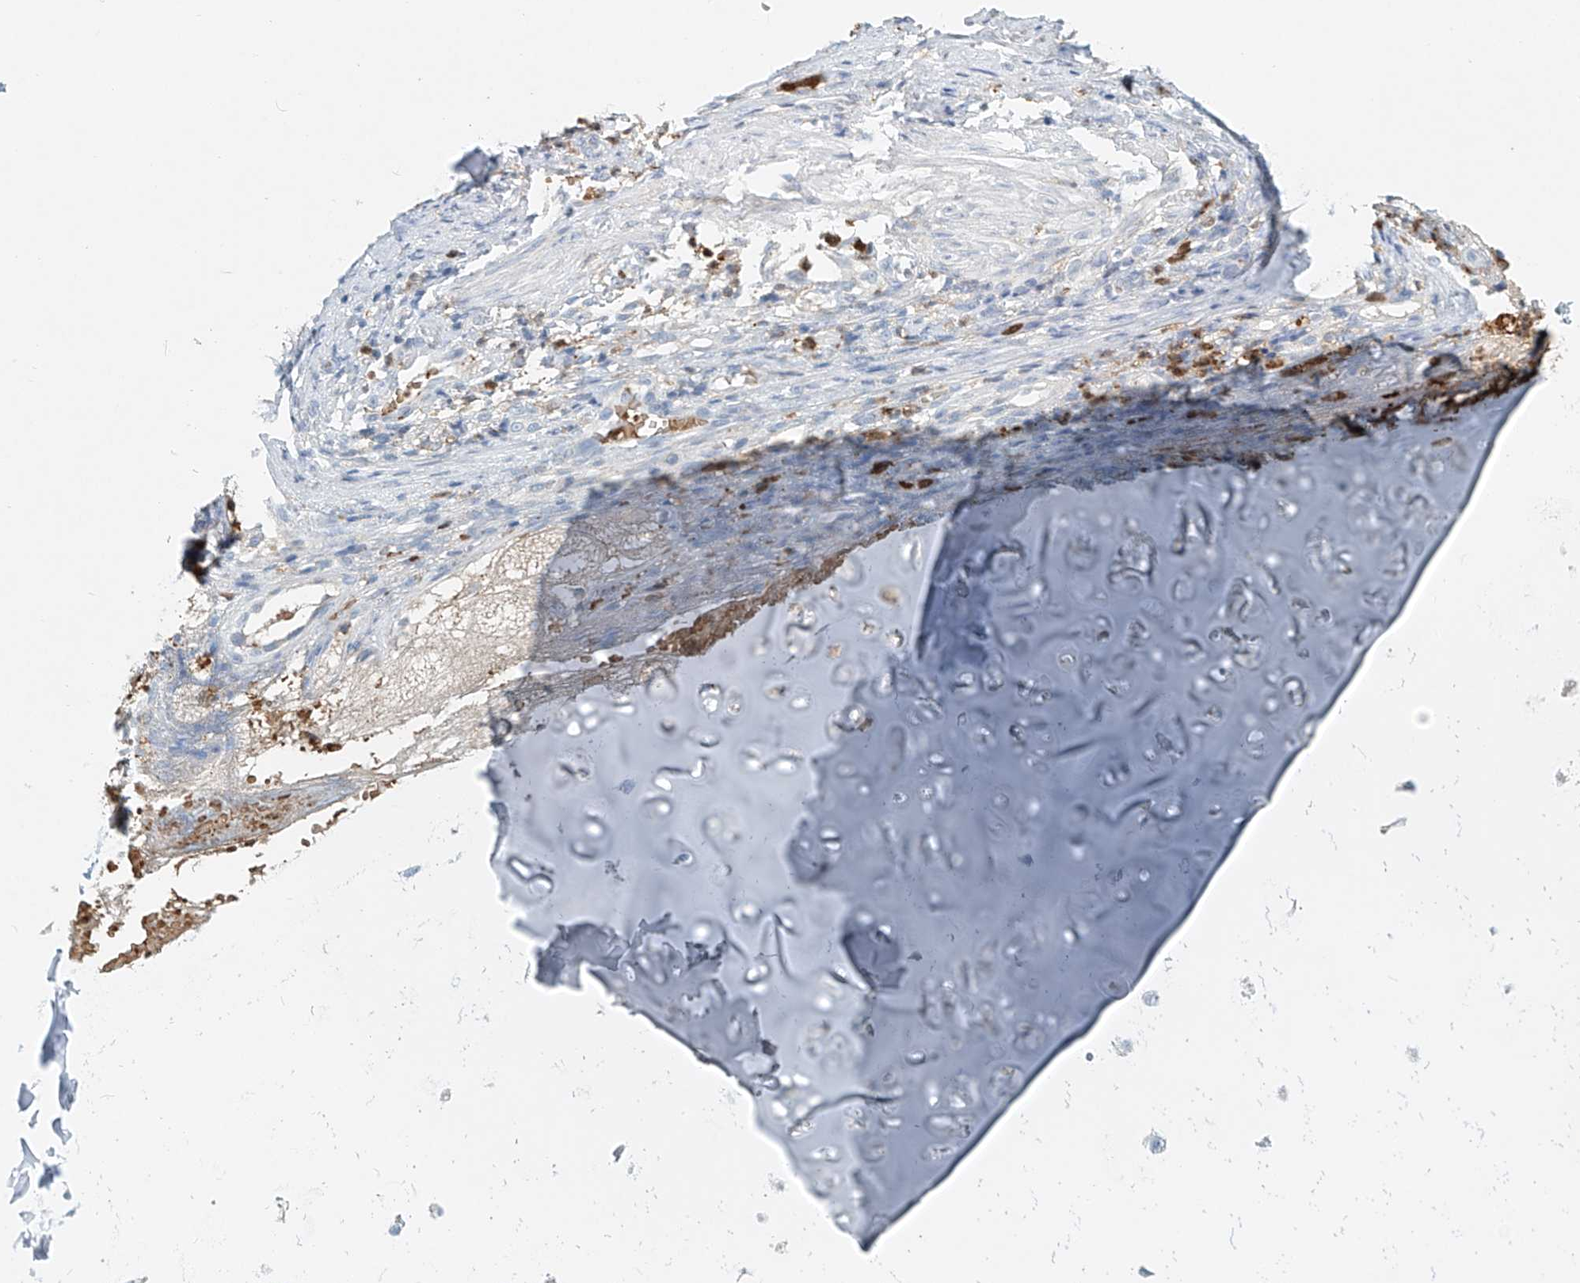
{"staining": {"intensity": "moderate", "quantity": "25%-75%", "location": "cytoplasmic/membranous"}, "tissue": "adipose tissue", "cell_type": "Adipocytes", "image_type": "normal", "snomed": [{"axis": "morphology", "description": "Normal tissue, NOS"}, {"axis": "morphology", "description": "Basal cell carcinoma"}, {"axis": "topography", "description": "Cartilage tissue"}, {"axis": "topography", "description": "Nasopharynx"}, {"axis": "topography", "description": "Oral tissue"}], "caption": "An immunohistochemistry micrograph of normal tissue is shown. Protein staining in brown highlights moderate cytoplasmic/membranous positivity in adipose tissue within adipocytes.", "gene": "PTPRA", "patient": {"sex": "female", "age": 77}}